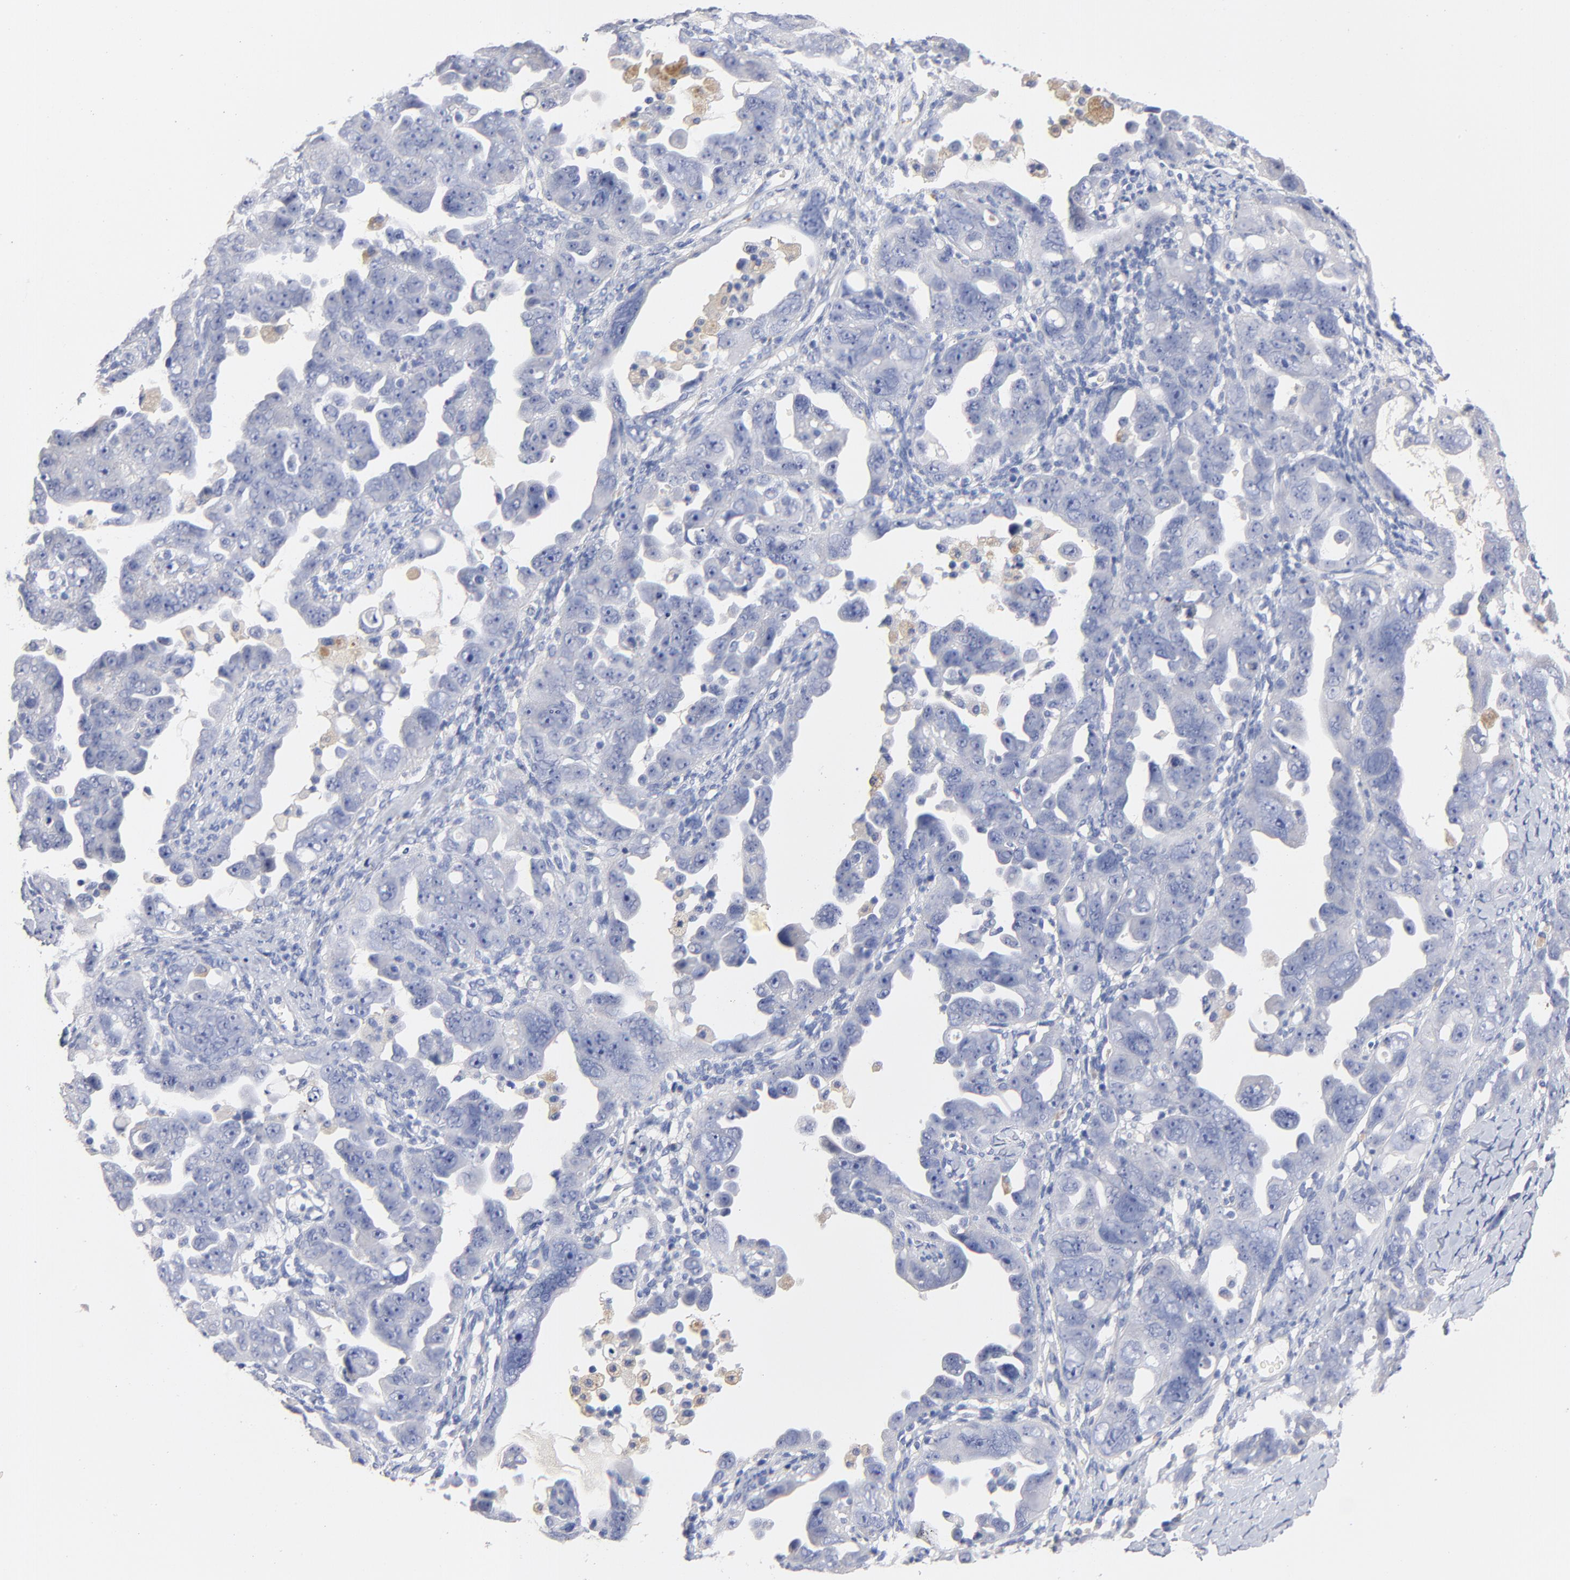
{"staining": {"intensity": "negative", "quantity": "none", "location": "none"}, "tissue": "ovarian cancer", "cell_type": "Tumor cells", "image_type": "cancer", "snomed": [{"axis": "morphology", "description": "Cystadenocarcinoma, serous, NOS"}, {"axis": "topography", "description": "Ovary"}], "caption": "This is a image of immunohistochemistry staining of ovarian cancer (serous cystadenocarcinoma), which shows no positivity in tumor cells.", "gene": "CPS1", "patient": {"sex": "female", "age": 66}}